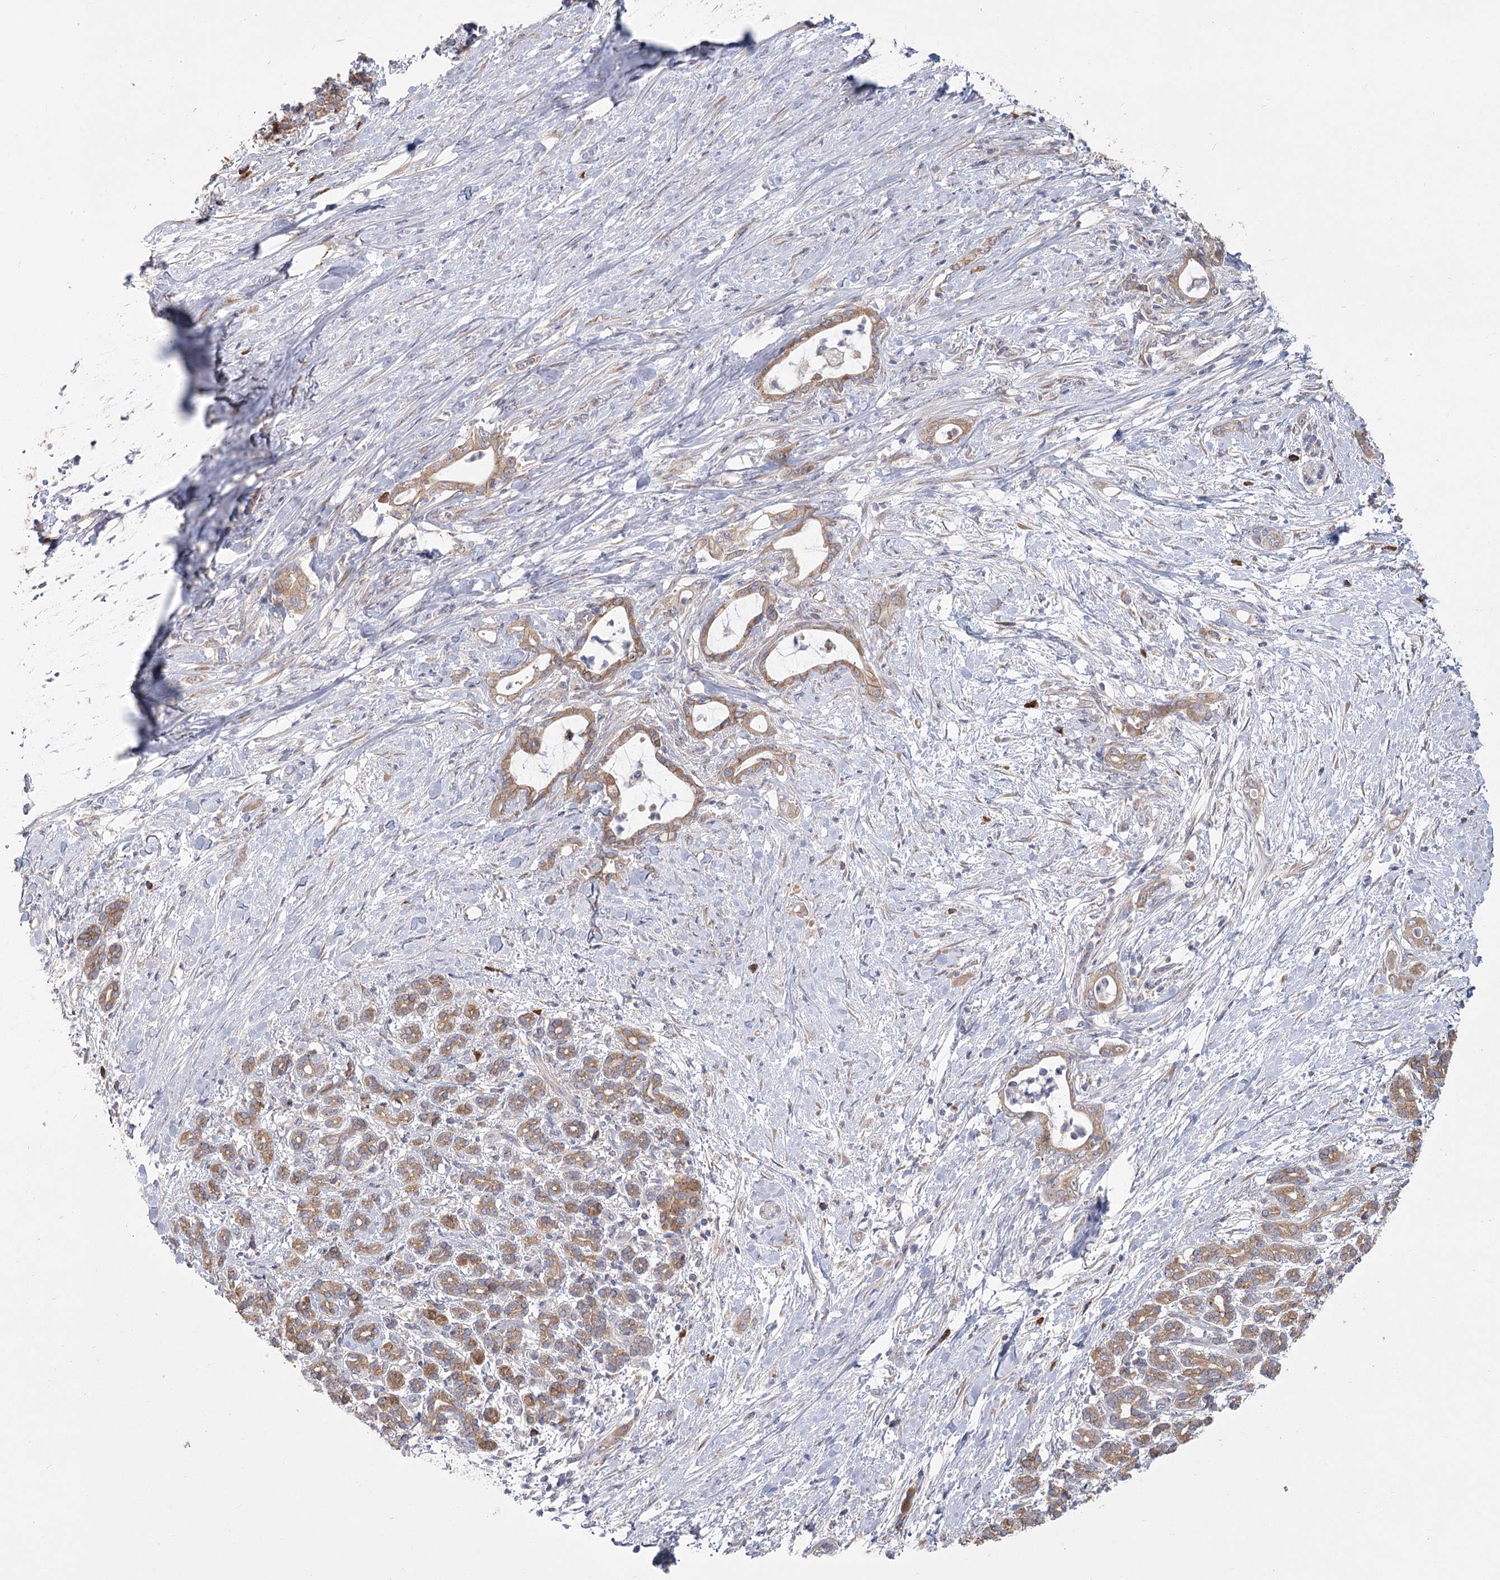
{"staining": {"intensity": "moderate", "quantity": "25%-75%", "location": "cytoplasmic/membranous"}, "tissue": "pancreatic cancer", "cell_type": "Tumor cells", "image_type": "cancer", "snomed": [{"axis": "morphology", "description": "Adenocarcinoma, NOS"}, {"axis": "topography", "description": "Pancreas"}], "caption": "Immunohistochemistry (IHC) staining of pancreatic adenocarcinoma, which exhibits medium levels of moderate cytoplasmic/membranous staining in about 25%-75% of tumor cells indicating moderate cytoplasmic/membranous protein expression. The staining was performed using DAB (3,3'-diaminobenzidine) (brown) for protein detection and nuclei were counterstained in hematoxylin (blue).", "gene": "CNTLN", "patient": {"sex": "female", "age": 55}}